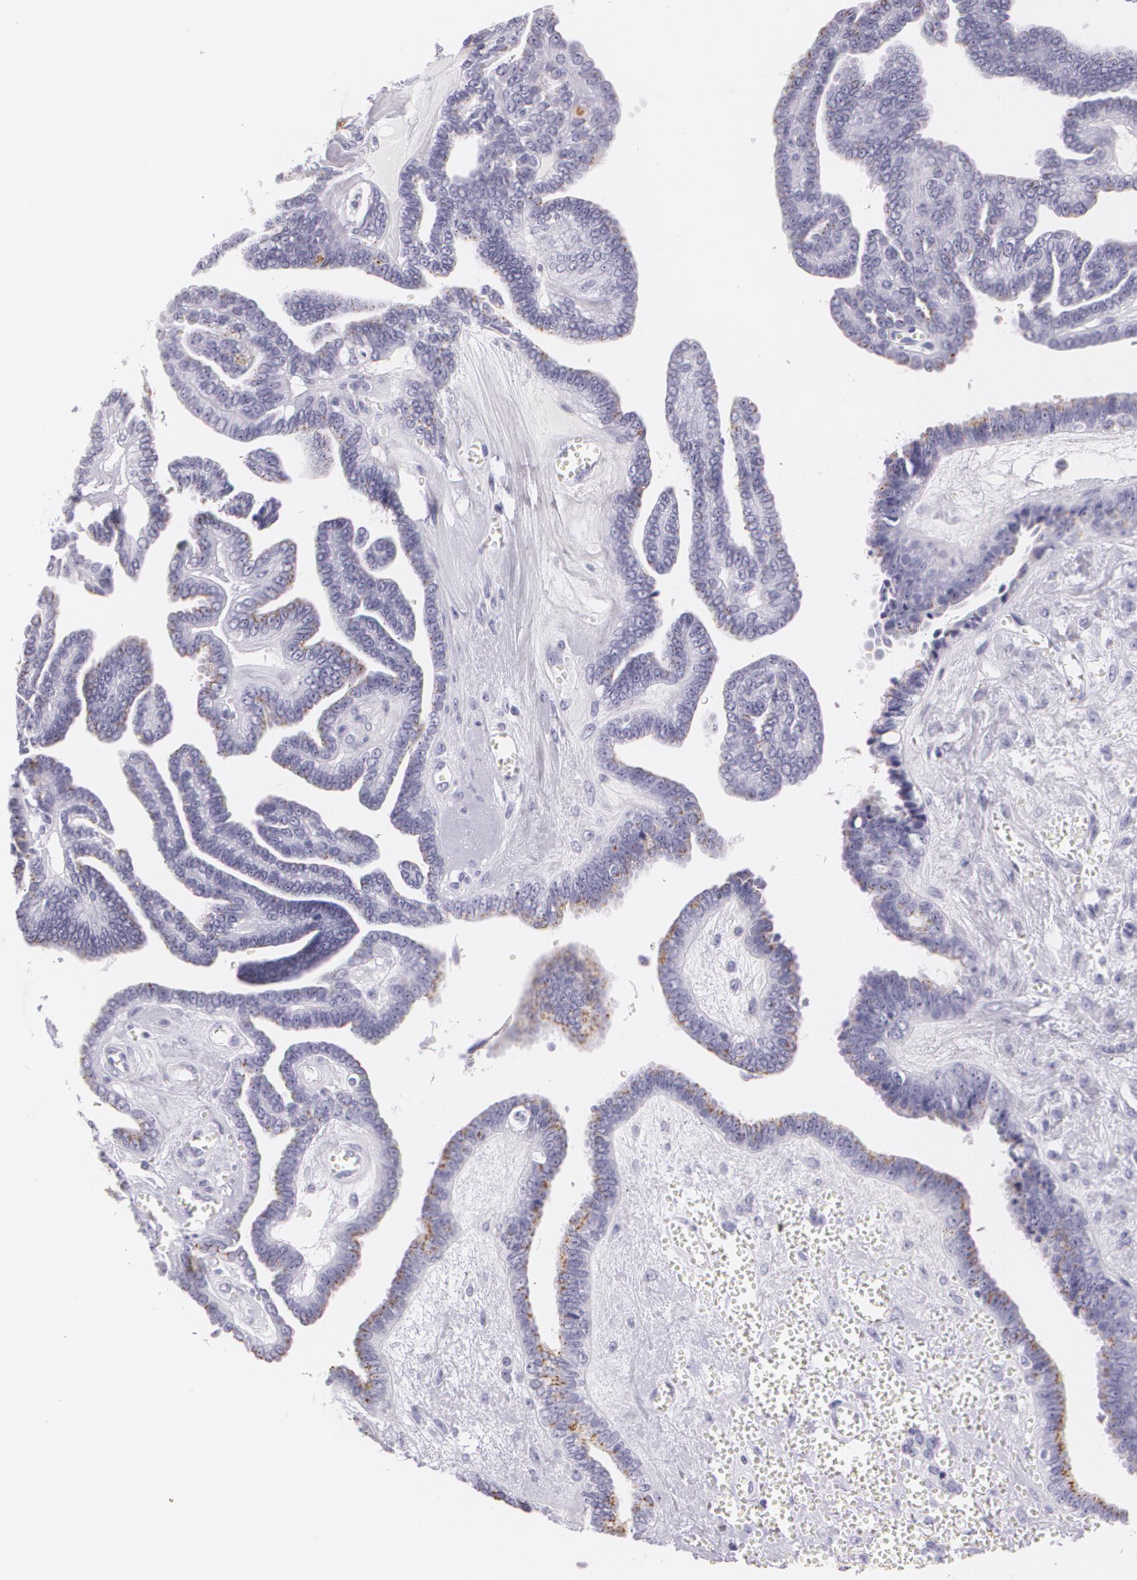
{"staining": {"intensity": "negative", "quantity": "none", "location": "none"}, "tissue": "ovarian cancer", "cell_type": "Tumor cells", "image_type": "cancer", "snomed": [{"axis": "morphology", "description": "Cystadenocarcinoma, serous, NOS"}, {"axis": "topography", "description": "Ovary"}], "caption": "The IHC micrograph has no significant staining in tumor cells of serous cystadenocarcinoma (ovarian) tissue. (DAB immunohistochemistry (IHC) visualized using brightfield microscopy, high magnification).", "gene": "DLG4", "patient": {"sex": "female", "age": 71}}